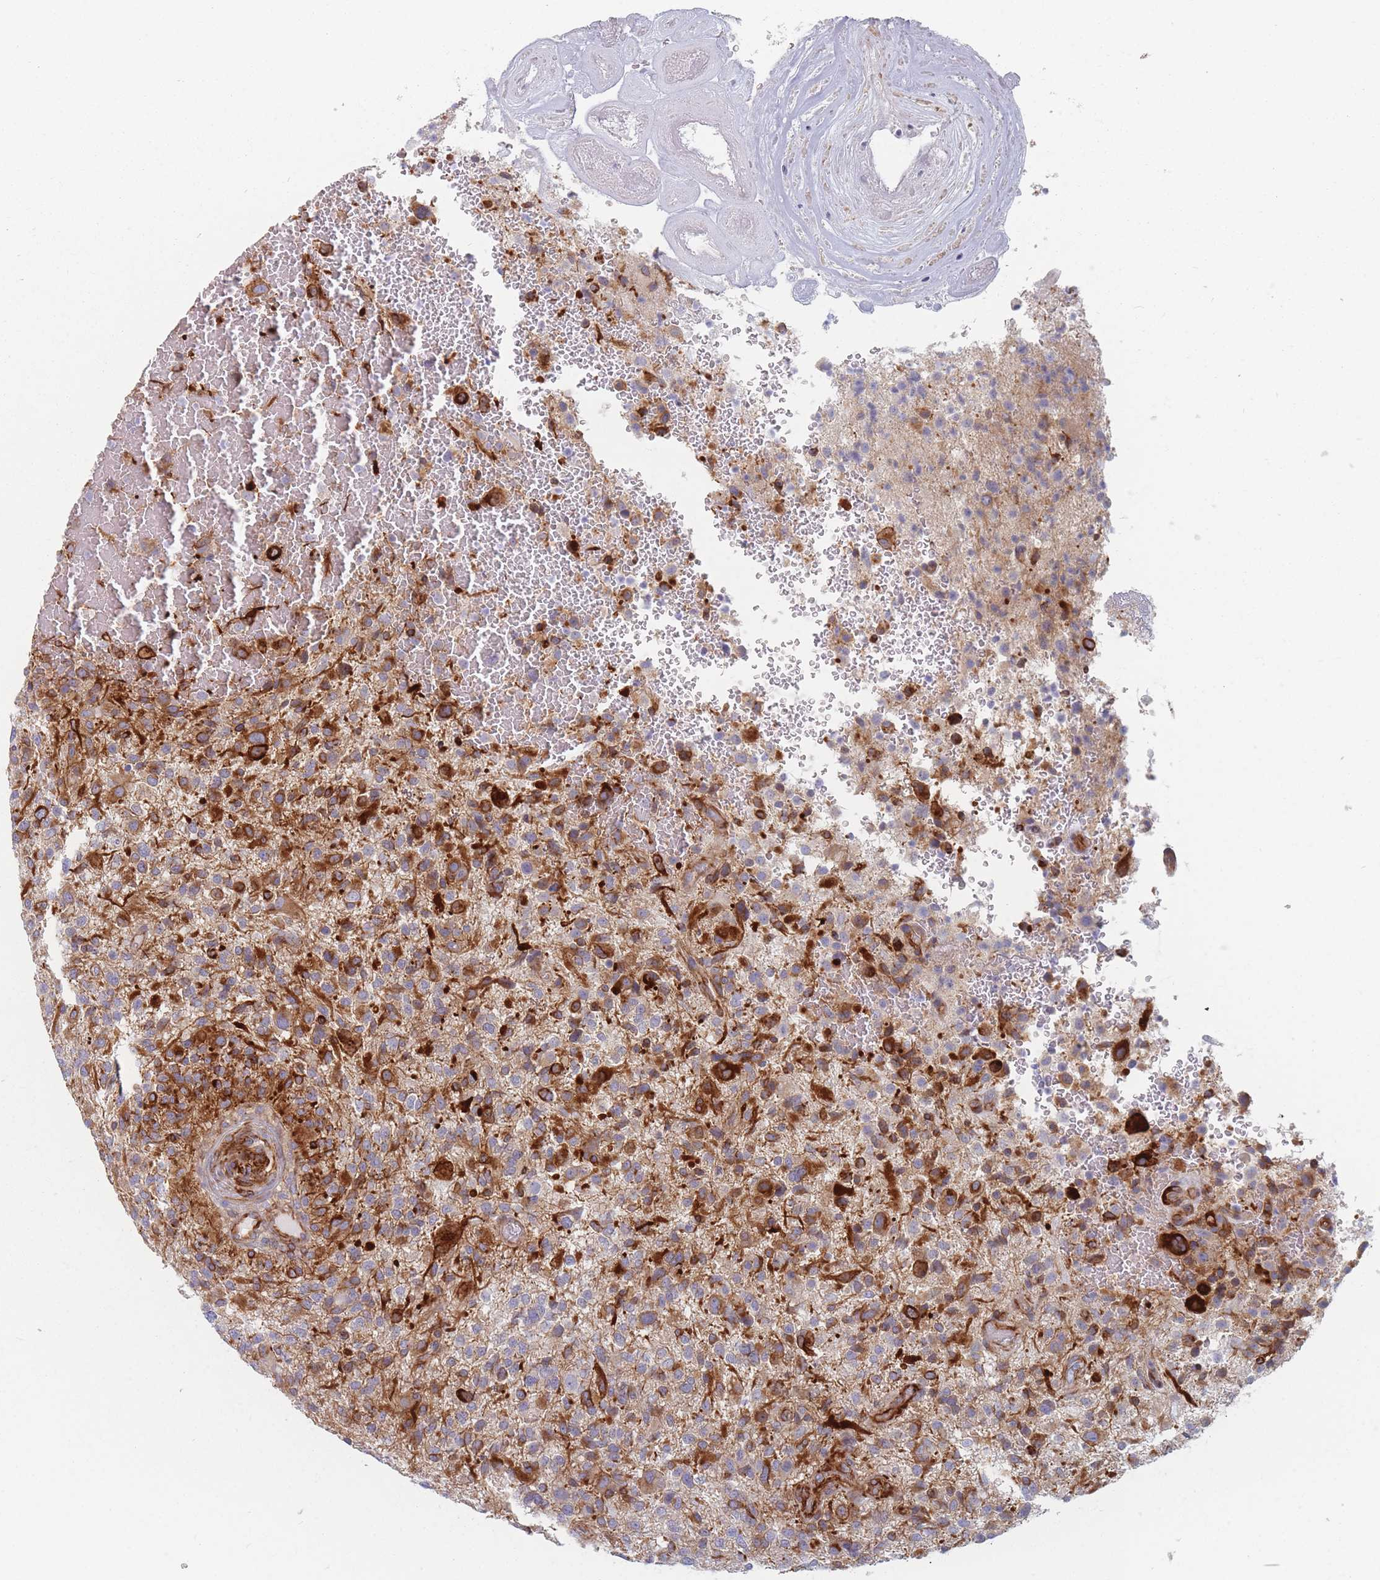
{"staining": {"intensity": "strong", "quantity": "25%-75%", "location": "cytoplasmic/membranous"}, "tissue": "glioma", "cell_type": "Tumor cells", "image_type": "cancer", "snomed": [{"axis": "morphology", "description": "Glioma, malignant, High grade"}, {"axis": "topography", "description": "Brain"}], "caption": "The image demonstrates staining of glioma, revealing strong cytoplasmic/membranous protein staining (brown color) within tumor cells.", "gene": "ERBIN", "patient": {"sex": "male", "age": 47}}